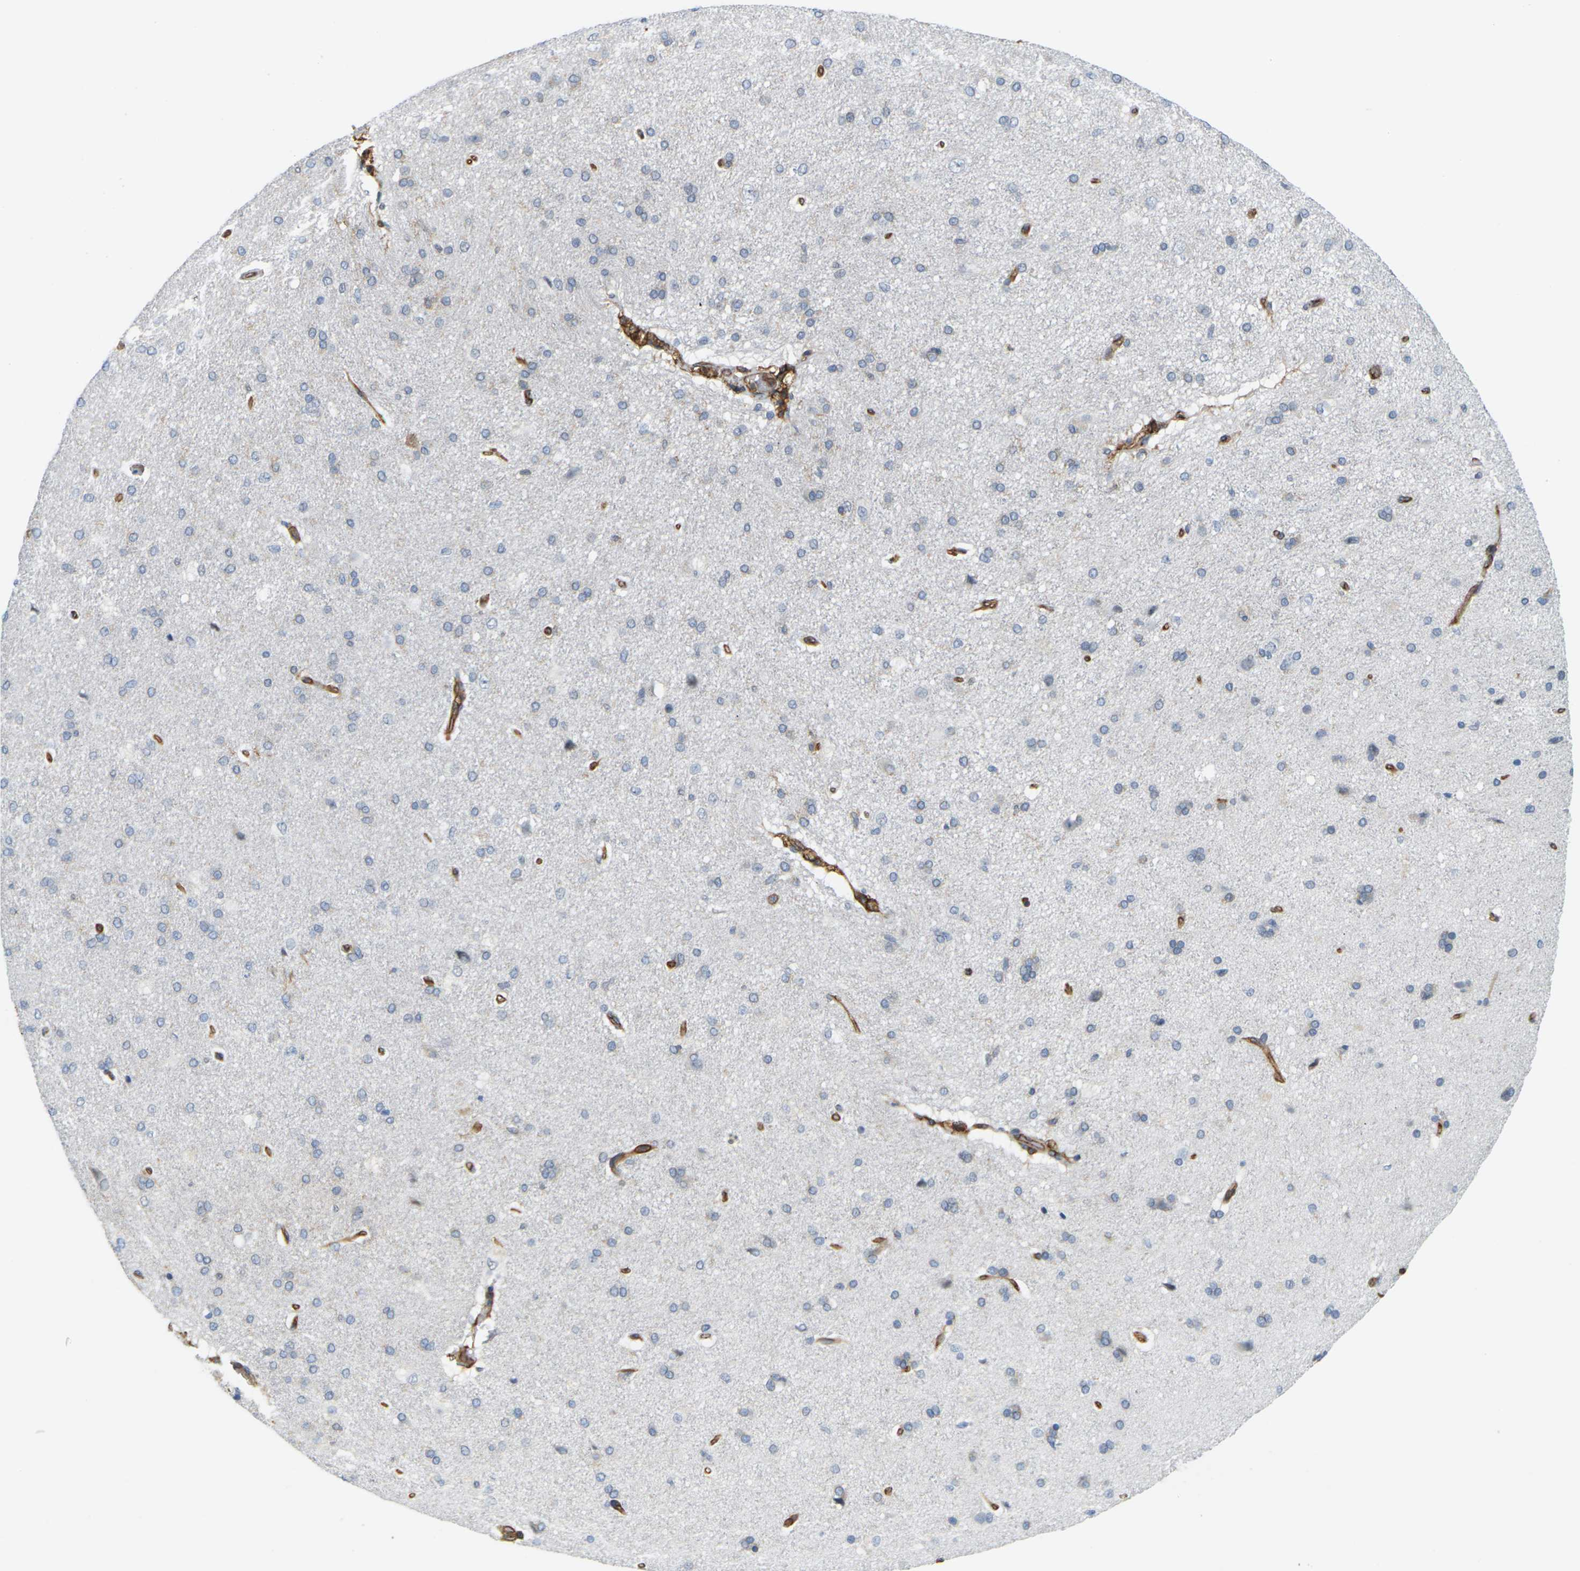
{"staining": {"intensity": "strong", "quantity": ">75%", "location": "cytoplasmic/membranous"}, "tissue": "cerebral cortex", "cell_type": "Endothelial cells", "image_type": "normal", "snomed": [{"axis": "morphology", "description": "Normal tissue, NOS"}, {"axis": "topography", "description": "Cerebral cortex"}], "caption": "A brown stain highlights strong cytoplasmic/membranous staining of a protein in endothelial cells of unremarkable cerebral cortex. Nuclei are stained in blue.", "gene": "IQGAP1", "patient": {"sex": "male", "age": 62}}